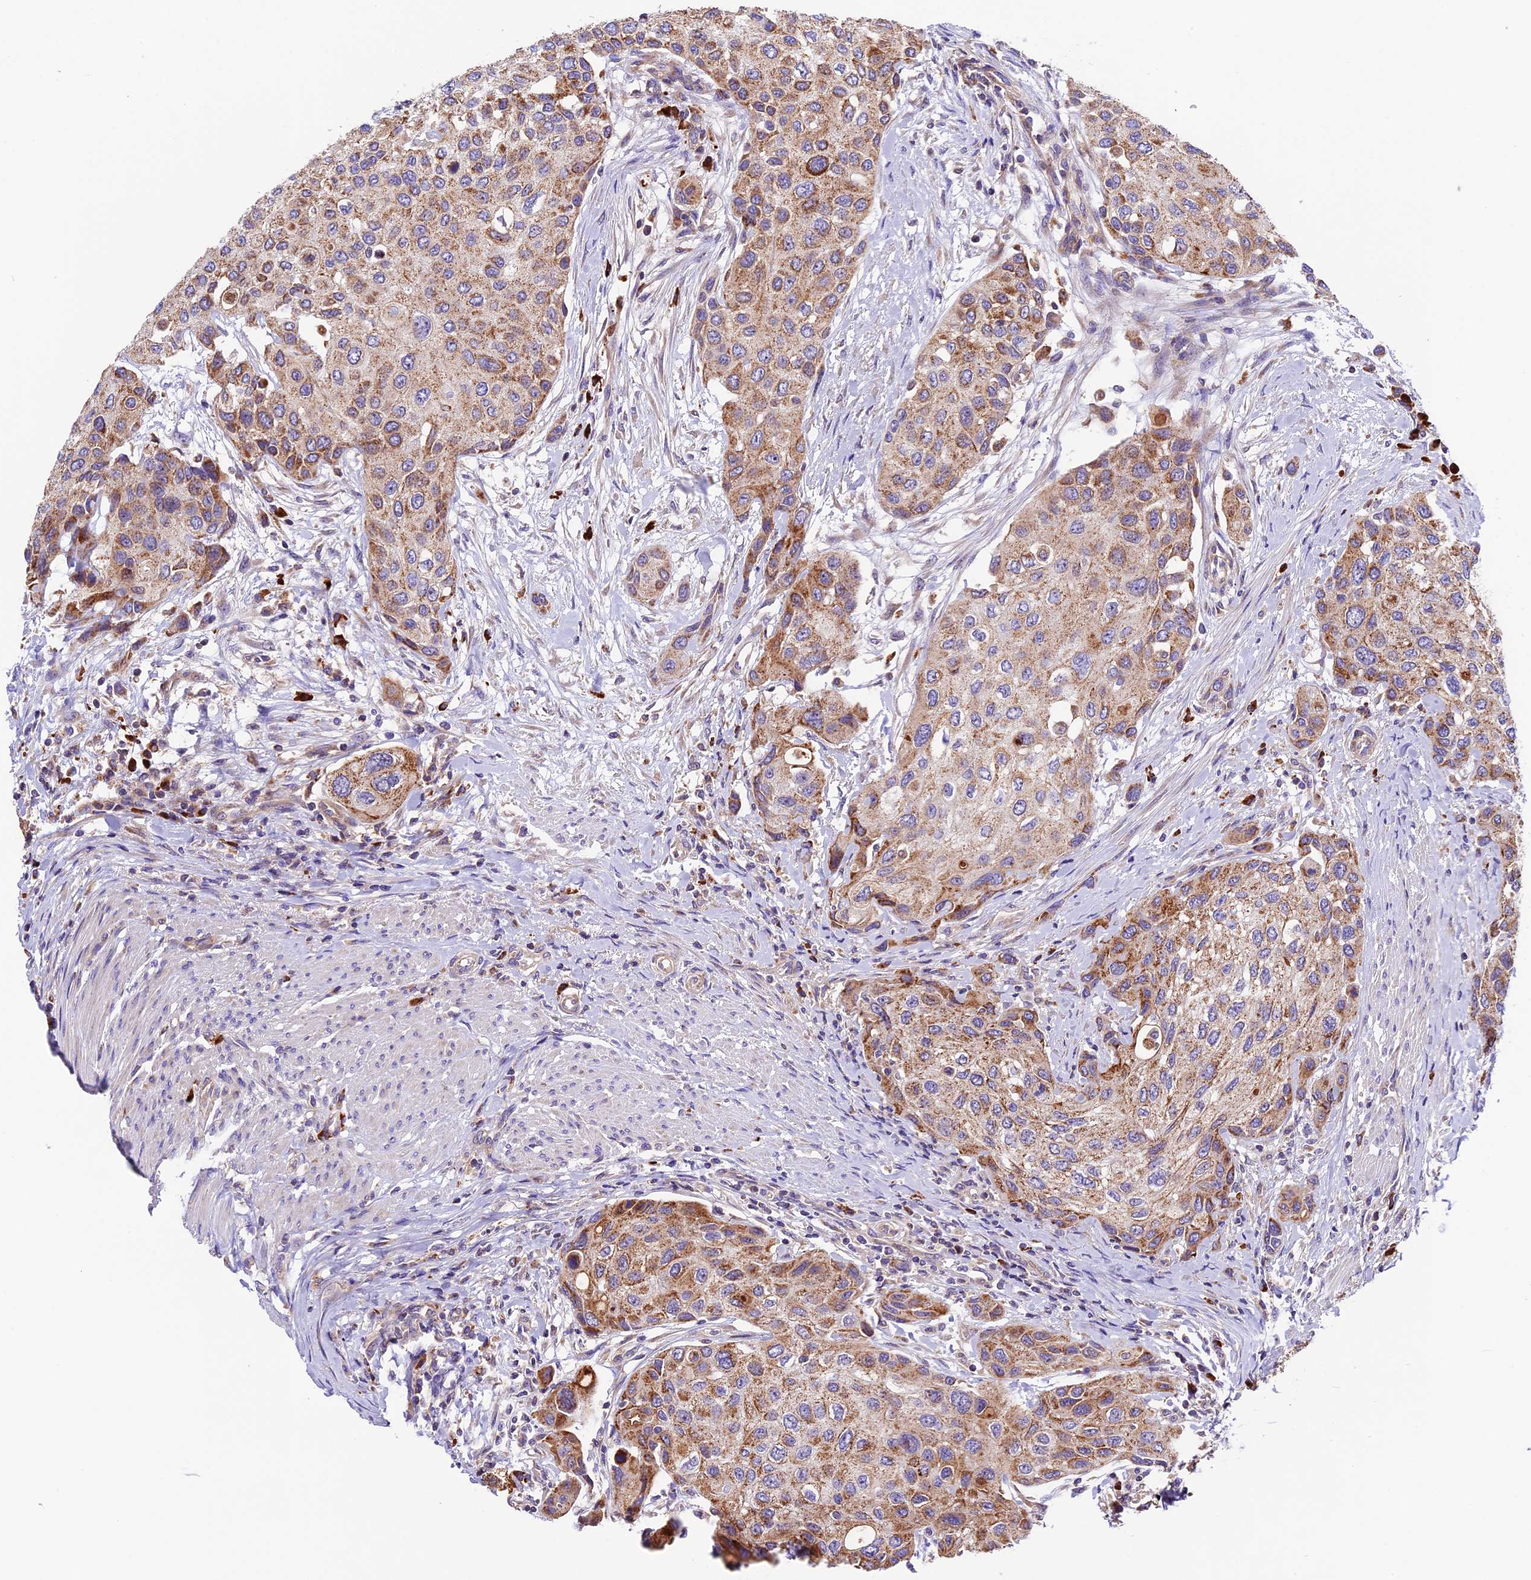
{"staining": {"intensity": "moderate", "quantity": ">75%", "location": "cytoplasmic/membranous"}, "tissue": "urothelial cancer", "cell_type": "Tumor cells", "image_type": "cancer", "snomed": [{"axis": "morphology", "description": "Normal tissue, NOS"}, {"axis": "morphology", "description": "Urothelial carcinoma, High grade"}, {"axis": "topography", "description": "Vascular tissue"}, {"axis": "topography", "description": "Urinary bladder"}], "caption": "DAB (3,3'-diaminobenzidine) immunohistochemical staining of urothelial carcinoma (high-grade) shows moderate cytoplasmic/membranous protein staining in about >75% of tumor cells.", "gene": "METTL22", "patient": {"sex": "female", "age": 56}}